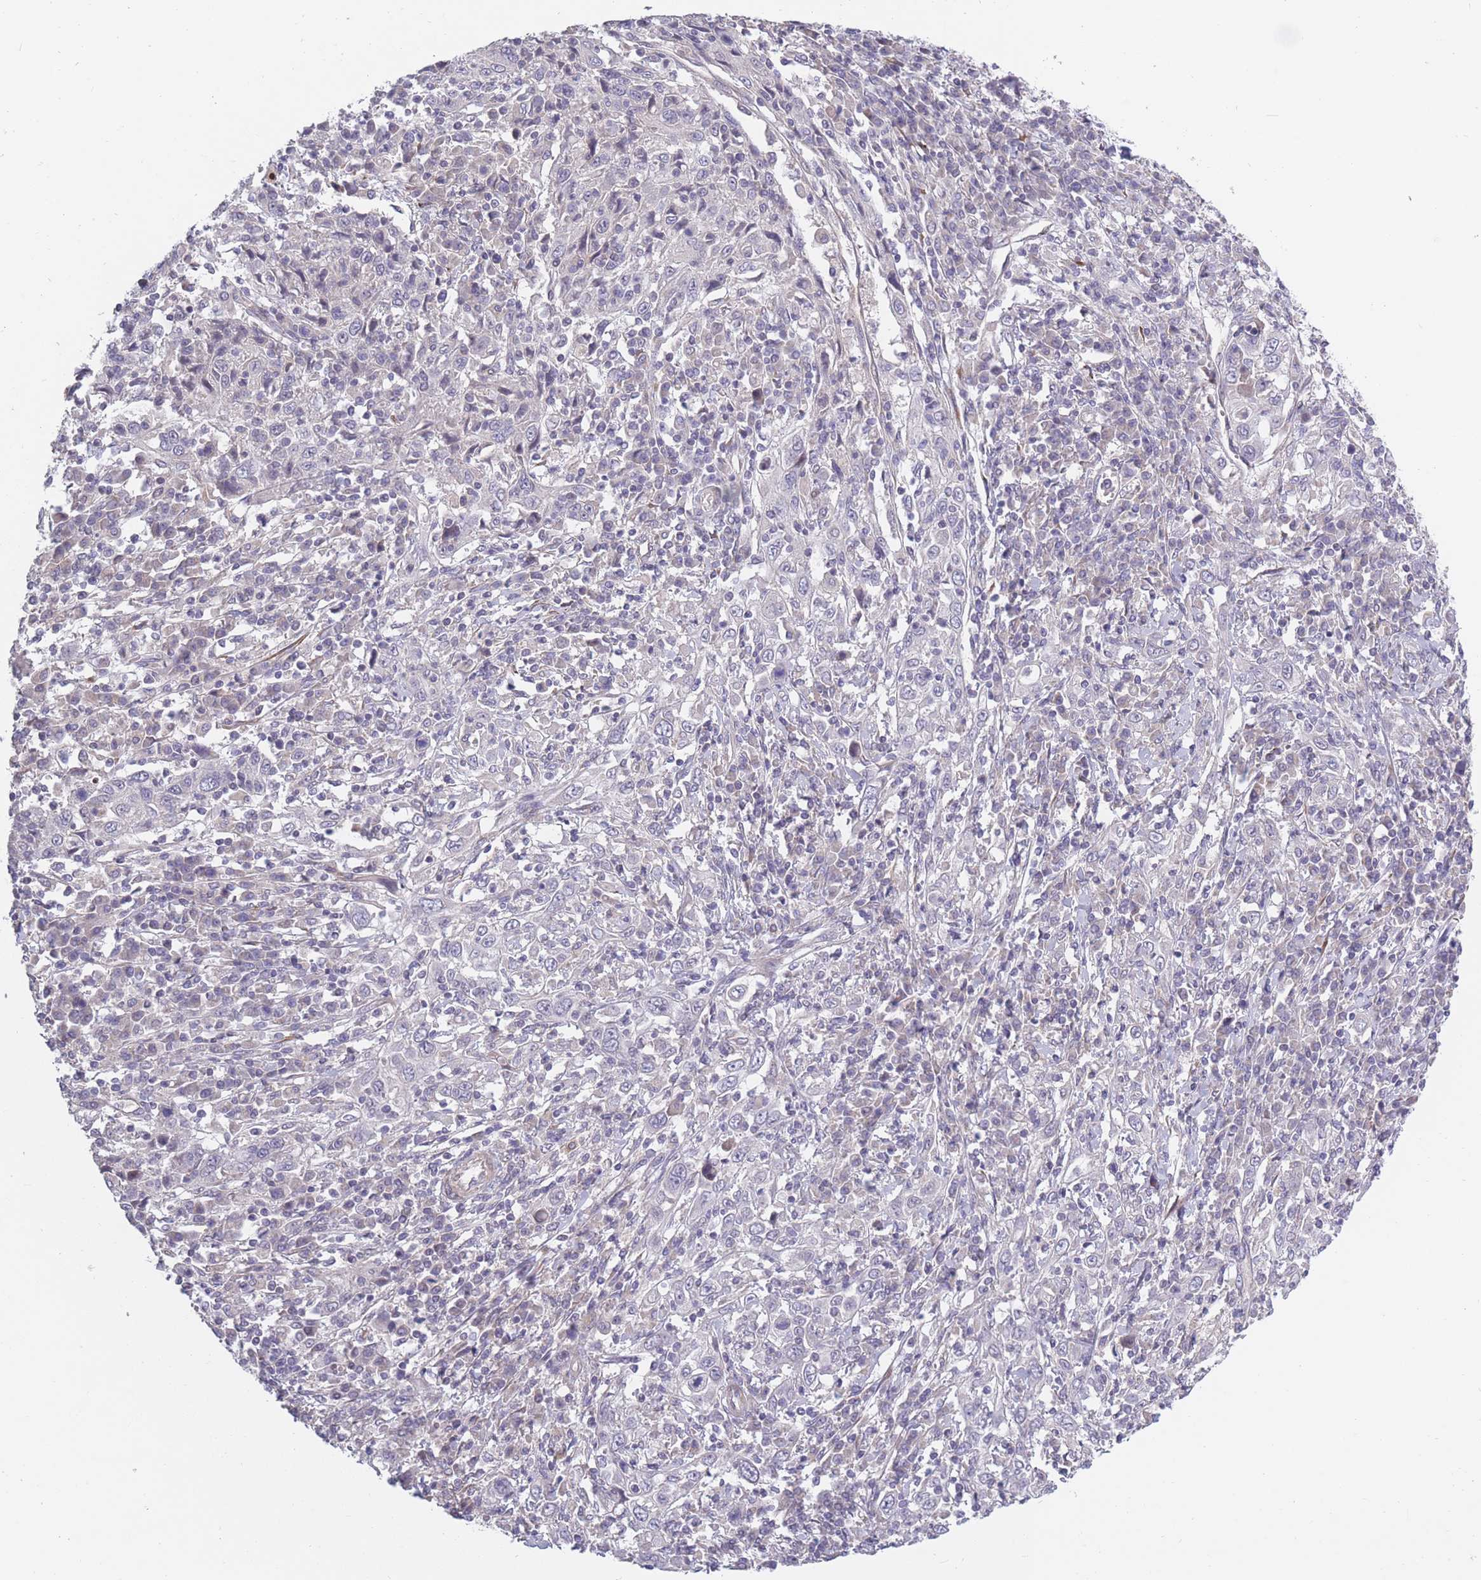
{"staining": {"intensity": "negative", "quantity": "none", "location": "none"}, "tissue": "cervical cancer", "cell_type": "Tumor cells", "image_type": "cancer", "snomed": [{"axis": "morphology", "description": "Squamous cell carcinoma, NOS"}, {"axis": "topography", "description": "Cervix"}], "caption": "An IHC micrograph of squamous cell carcinoma (cervical) is shown. There is no staining in tumor cells of squamous cell carcinoma (cervical).", "gene": "CCNQ", "patient": {"sex": "female", "age": 46}}